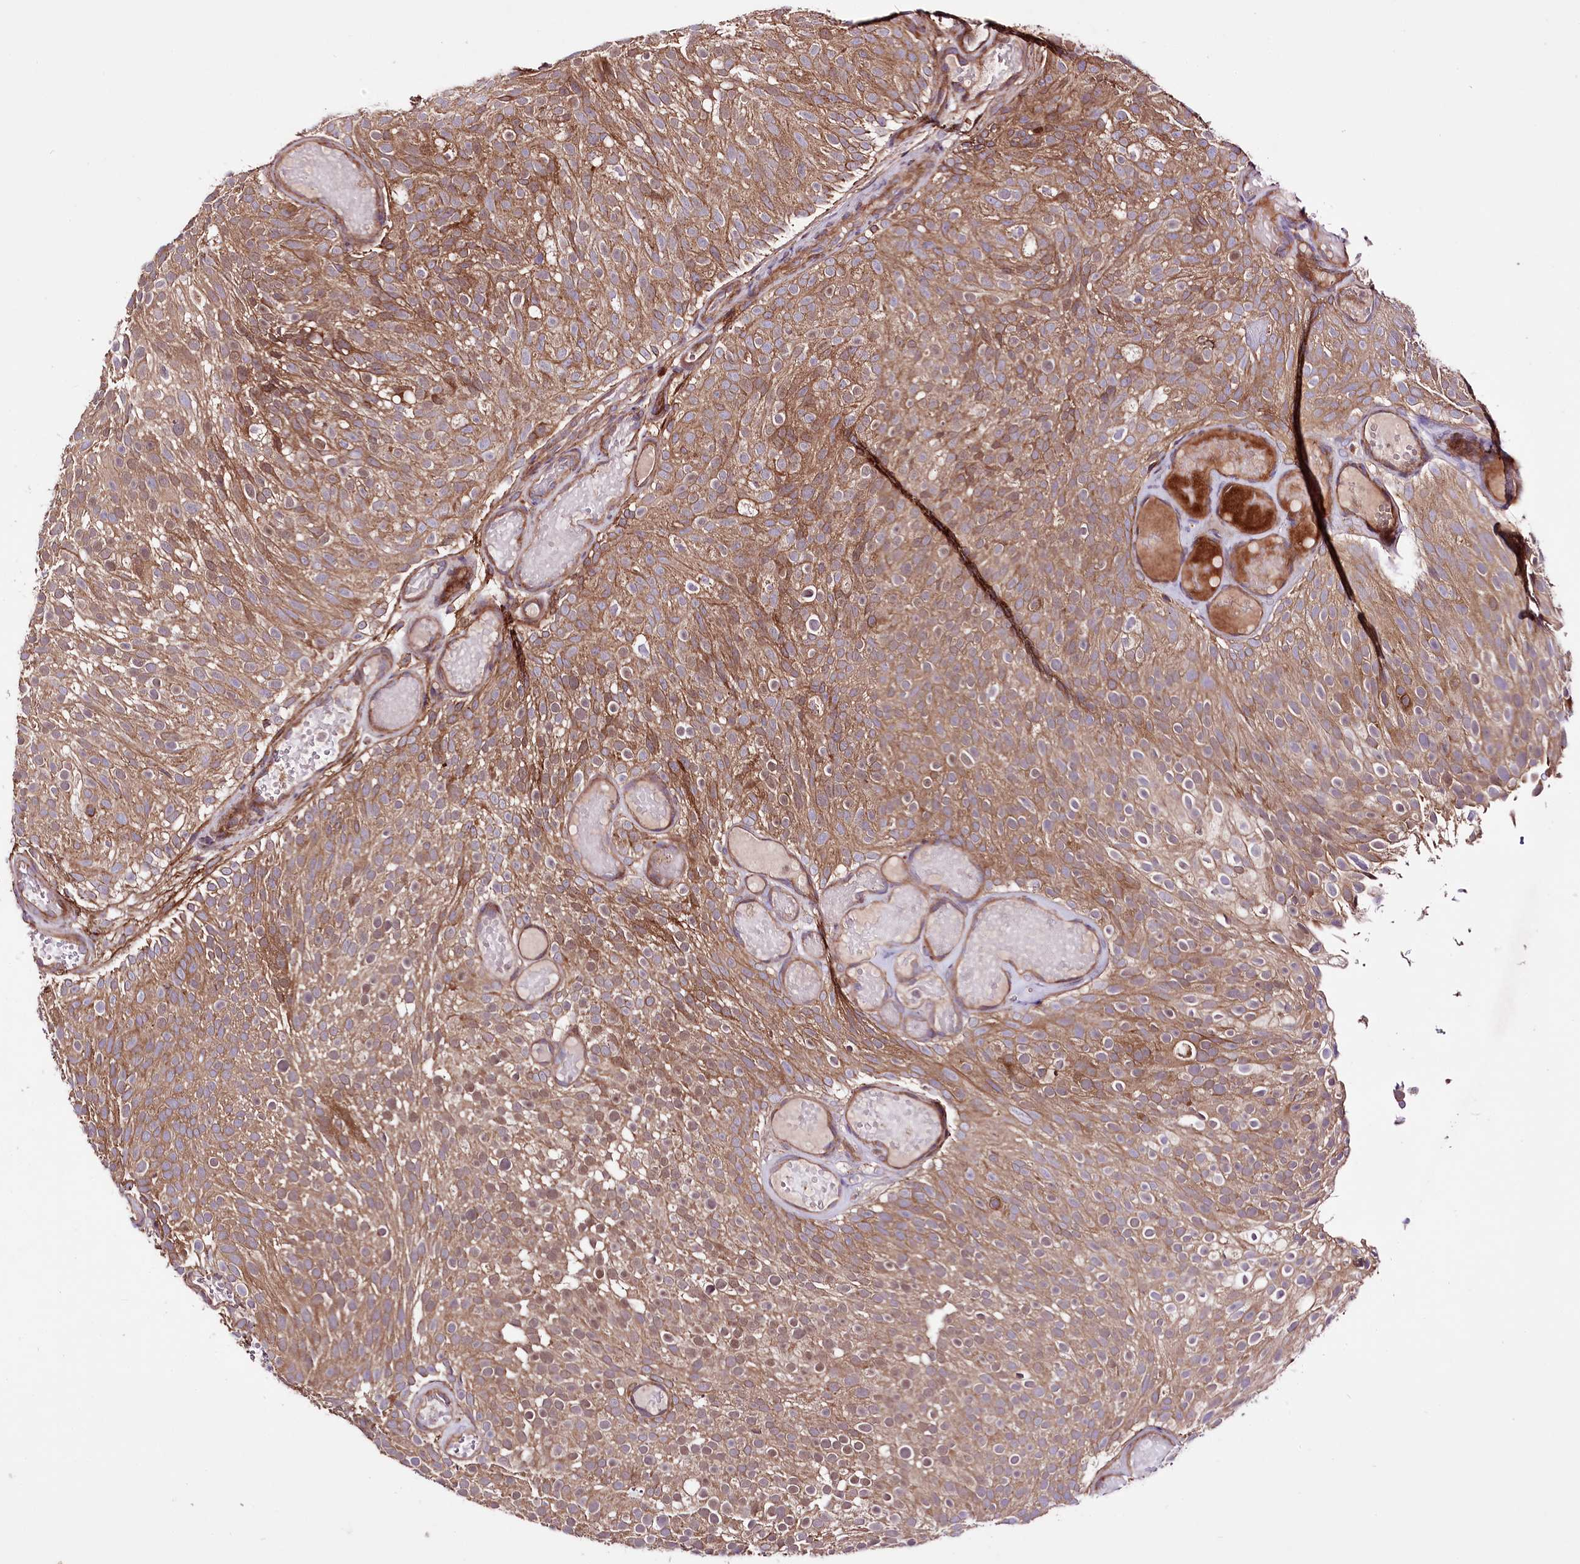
{"staining": {"intensity": "moderate", "quantity": ">75%", "location": "cytoplasmic/membranous"}, "tissue": "urothelial cancer", "cell_type": "Tumor cells", "image_type": "cancer", "snomed": [{"axis": "morphology", "description": "Urothelial carcinoma, Low grade"}, {"axis": "topography", "description": "Urinary bladder"}], "caption": "Immunohistochemistry (IHC) image of neoplastic tissue: urothelial cancer stained using IHC displays medium levels of moderate protein expression localized specifically in the cytoplasmic/membranous of tumor cells, appearing as a cytoplasmic/membranous brown color.", "gene": "WWC1", "patient": {"sex": "male", "age": 78}}